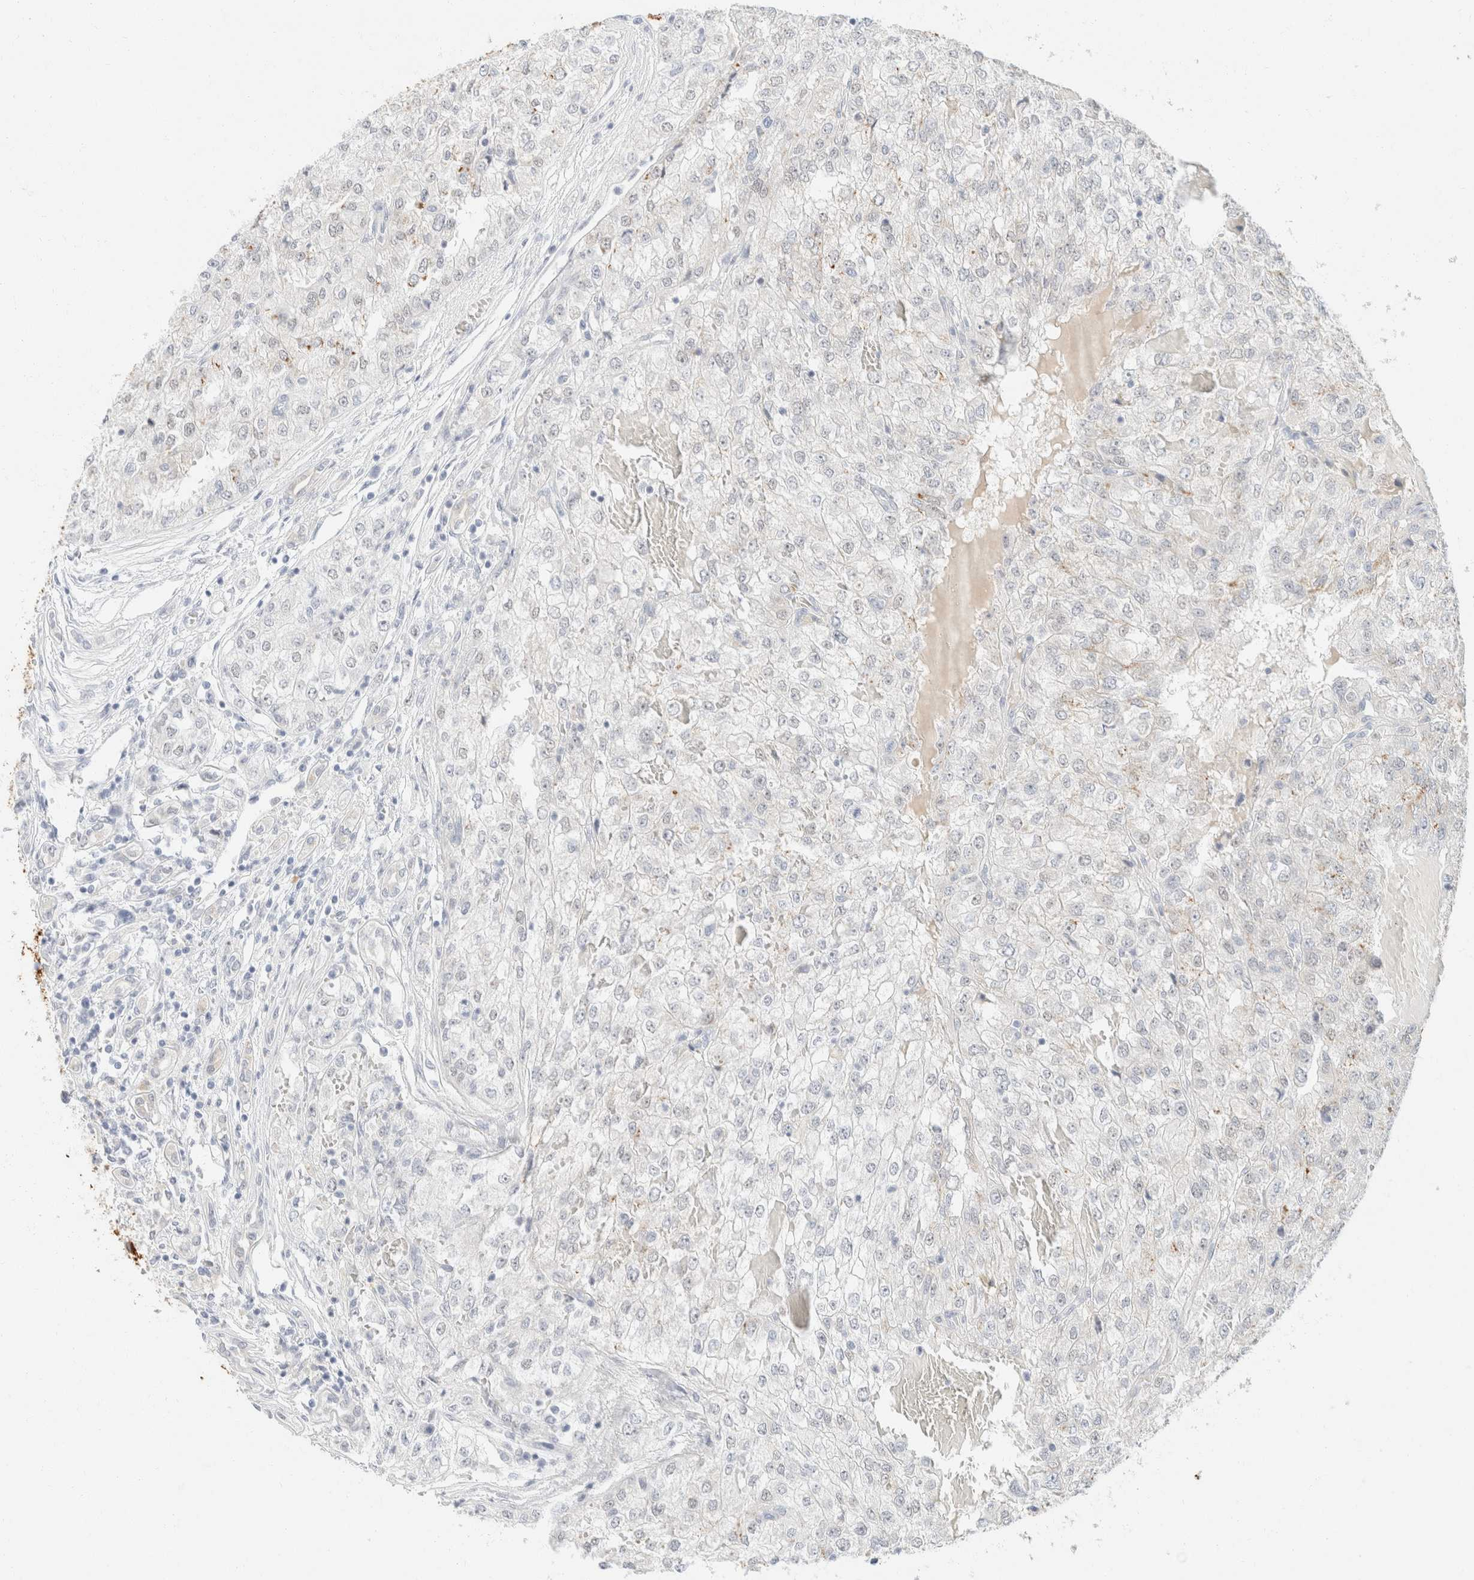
{"staining": {"intensity": "negative", "quantity": "none", "location": "none"}, "tissue": "renal cancer", "cell_type": "Tumor cells", "image_type": "cancer", "snomed": [{"axis": "morphology", "description": "Adenocarcinoma, NOS"}, {"axis": "topography", "description": "Kidney"}], "caption": "Photomicrograph shows no significant protein positivity in tumor cells of renal adenocarcinoma. (DAB (3,3'-diaminobenzidine) immunohistochemistry with hematoxylin counter stain).", "gene": "KRT20", "patient": {"sex": "female", "age": 54}}